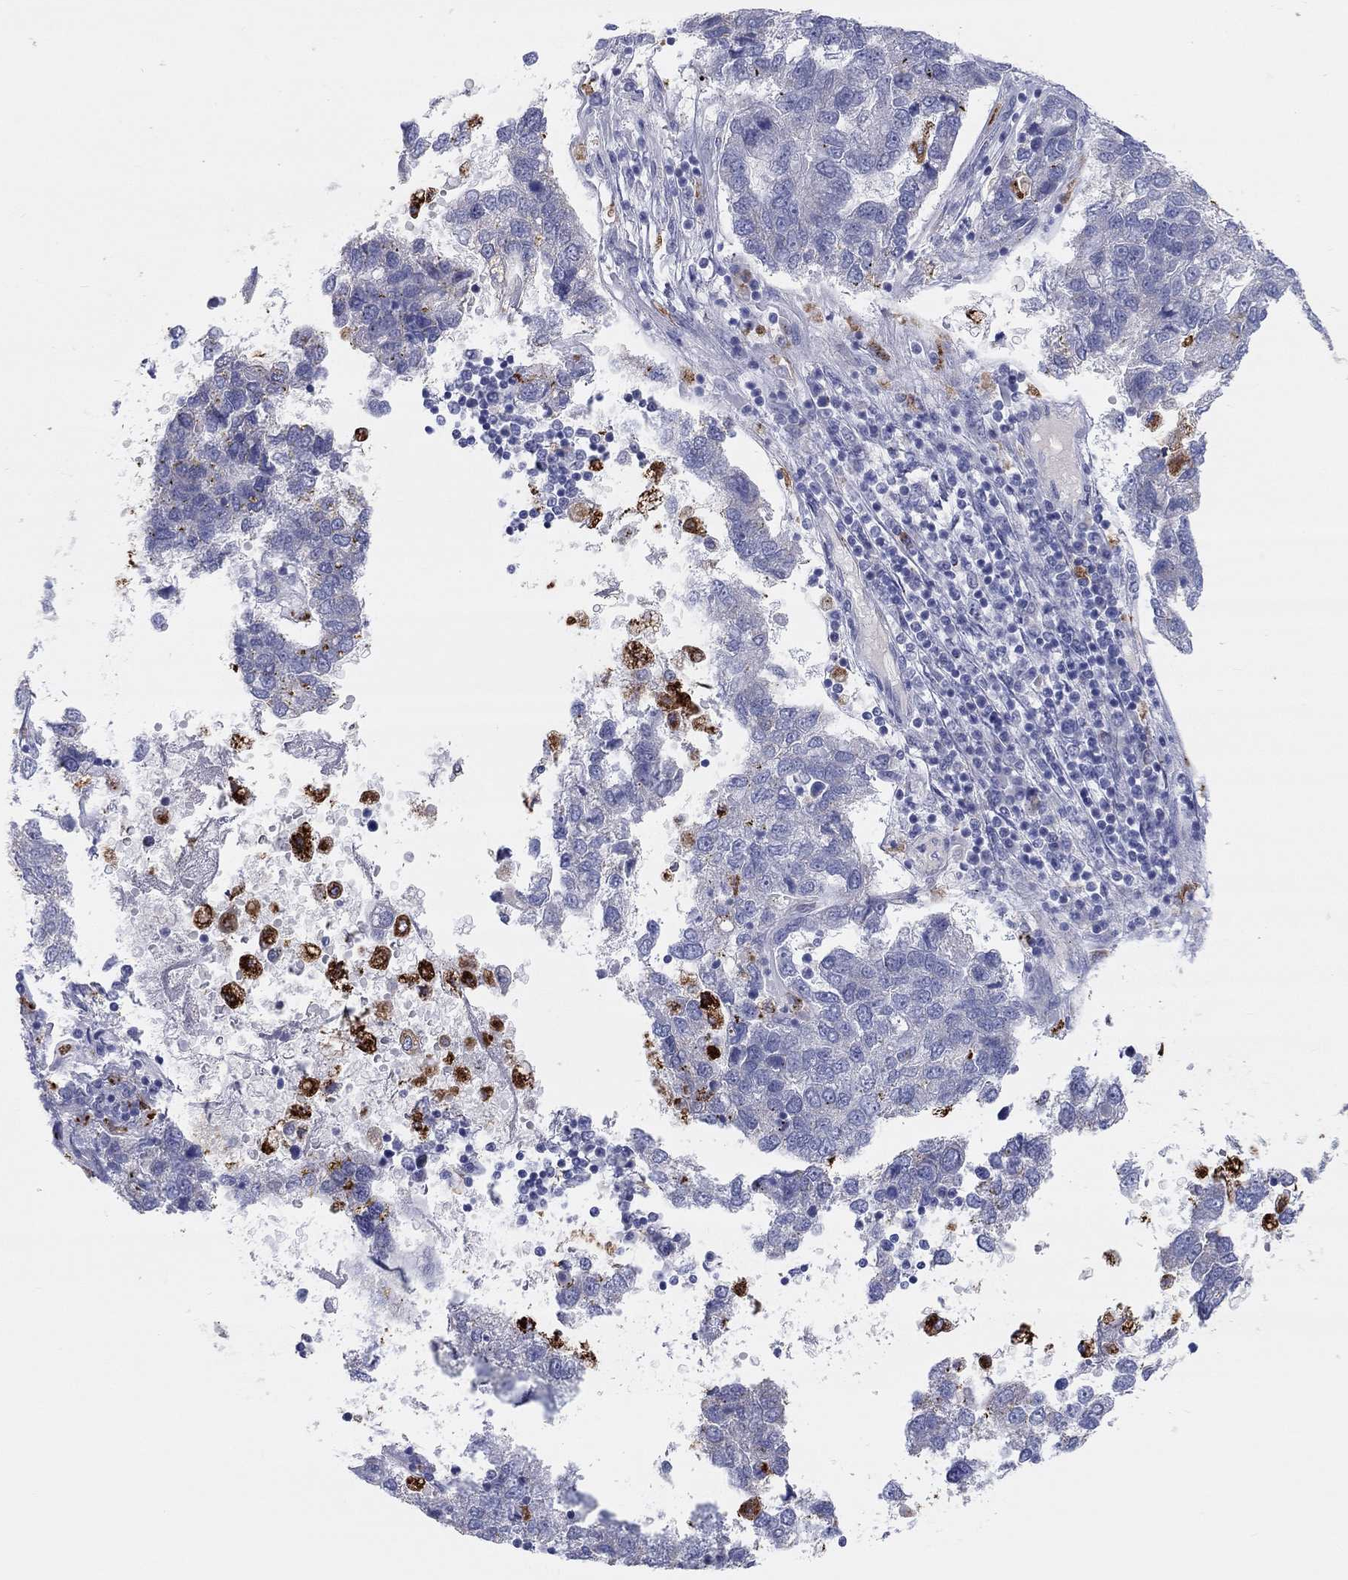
{"staining": {"intensity": "negative", "quantity": "none", "location": "none"}, "tissue": "pancreatic cancer", "cell_type": "Tumor cells", "image_type": "cancer", "snomed": [{"axis": "morphology", "description": "Adenocarcinoma, NOS"}, {"axis": "topography", "description": "Pancreas"}], "caption": "High power microscopy micrograph of an immunohistochemistry histopathology image of adenocarcinoma (pancreatic), revealing no significant staining in tumor cells.", "gene": "BCO2", "patient": {"sex": "female", "age": 61}}